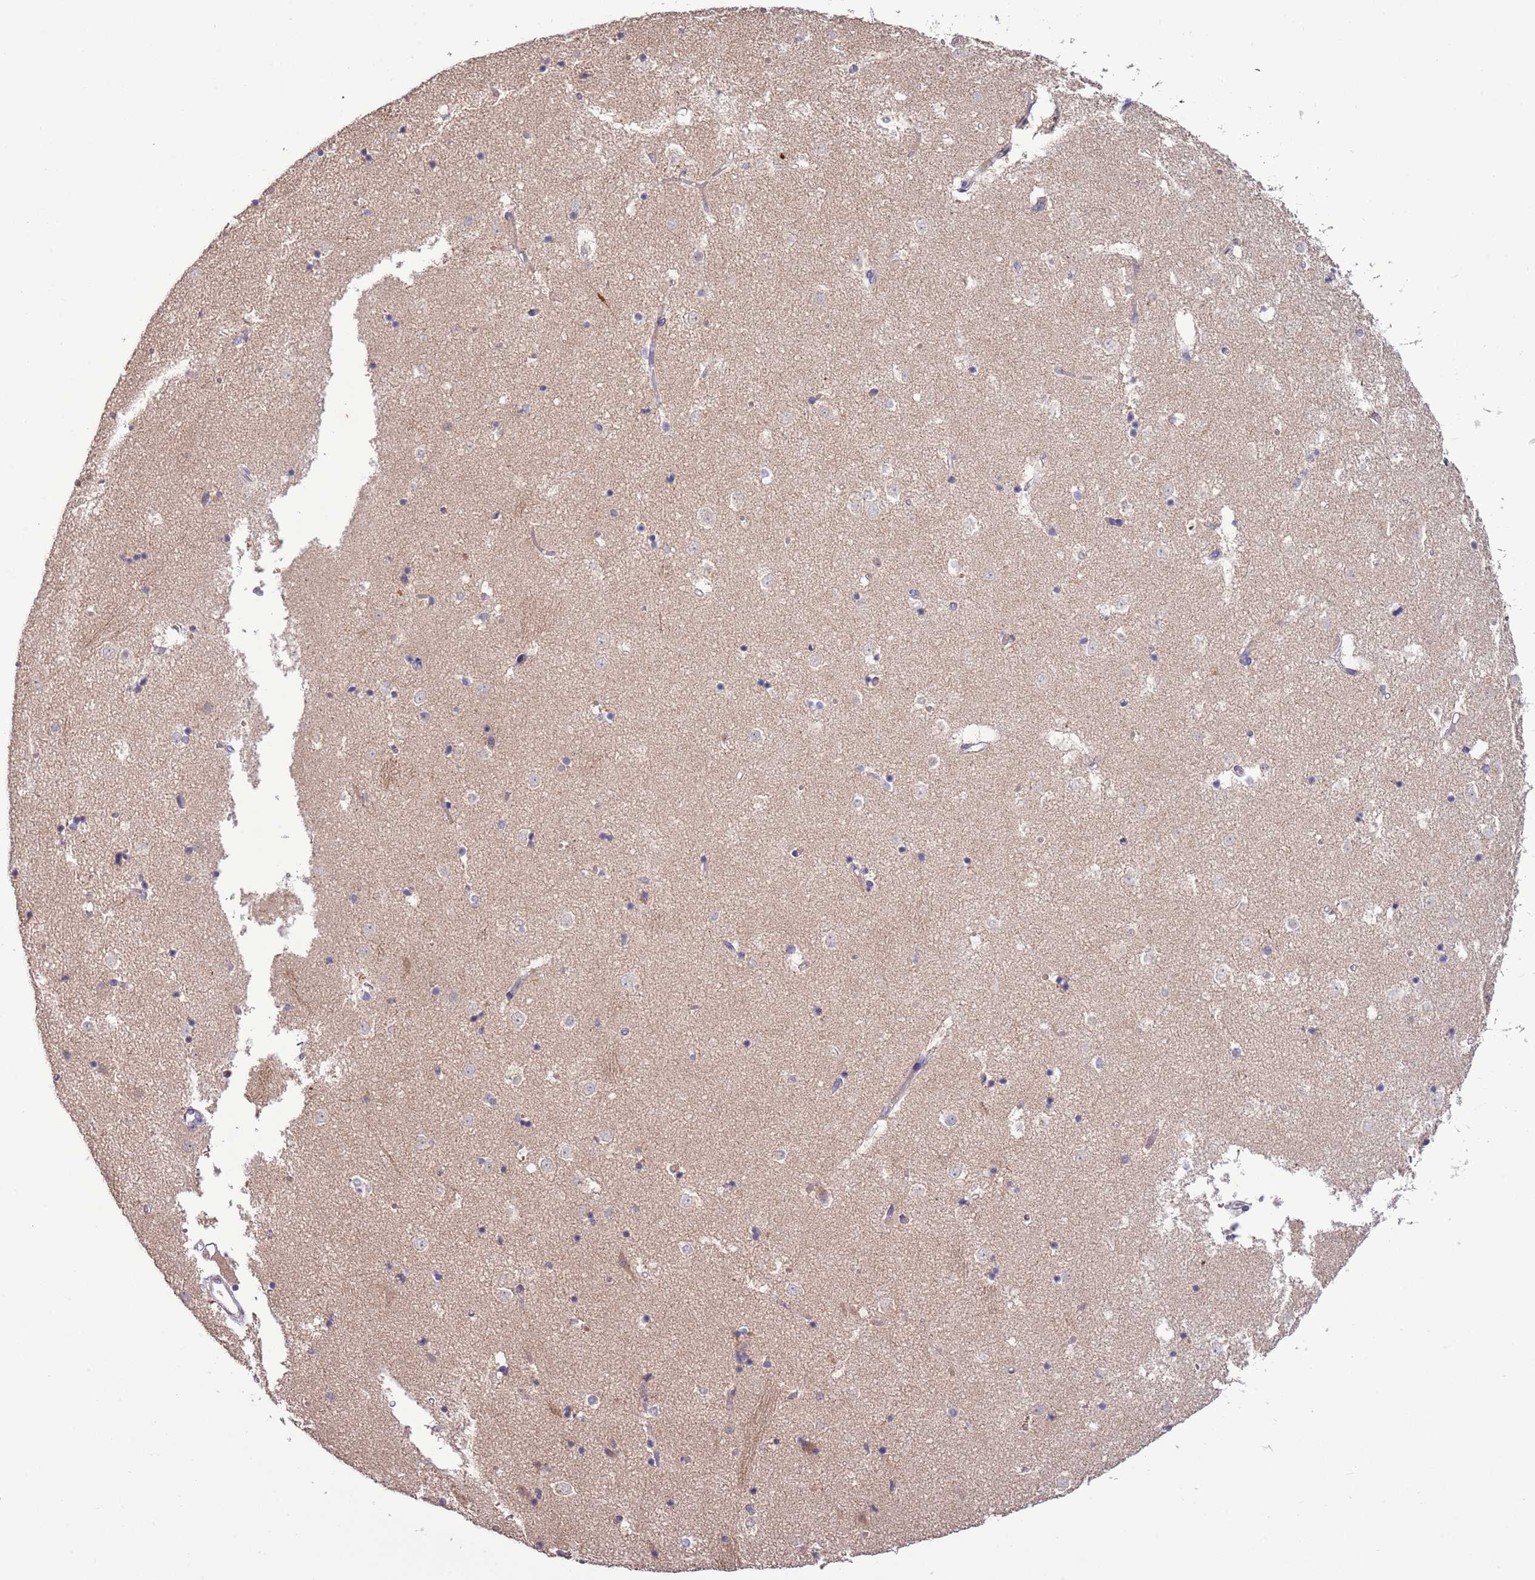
{"staining": {"intensity": "negative", "quantity": "none", "location": "none"}, "tissue": "caudate", "cell_type": "Glial cells", "image_type": "normal", "snomed": [{"axis": "morphology", "description": "Normal tissue, NOS"}, {"axis": "topography", "description": "Lateral ventricle wall"}], "caption": "Protein analysis of benign caudate exhibits no significant positivity in glial cells. (Brightfield microscopy of DAB (3,3'-diaminobenzidine) immunohistochemistry (IHC) at high magnification).", "gene": "P2RY13", "patient": {"sex": "female", "age": 52}}